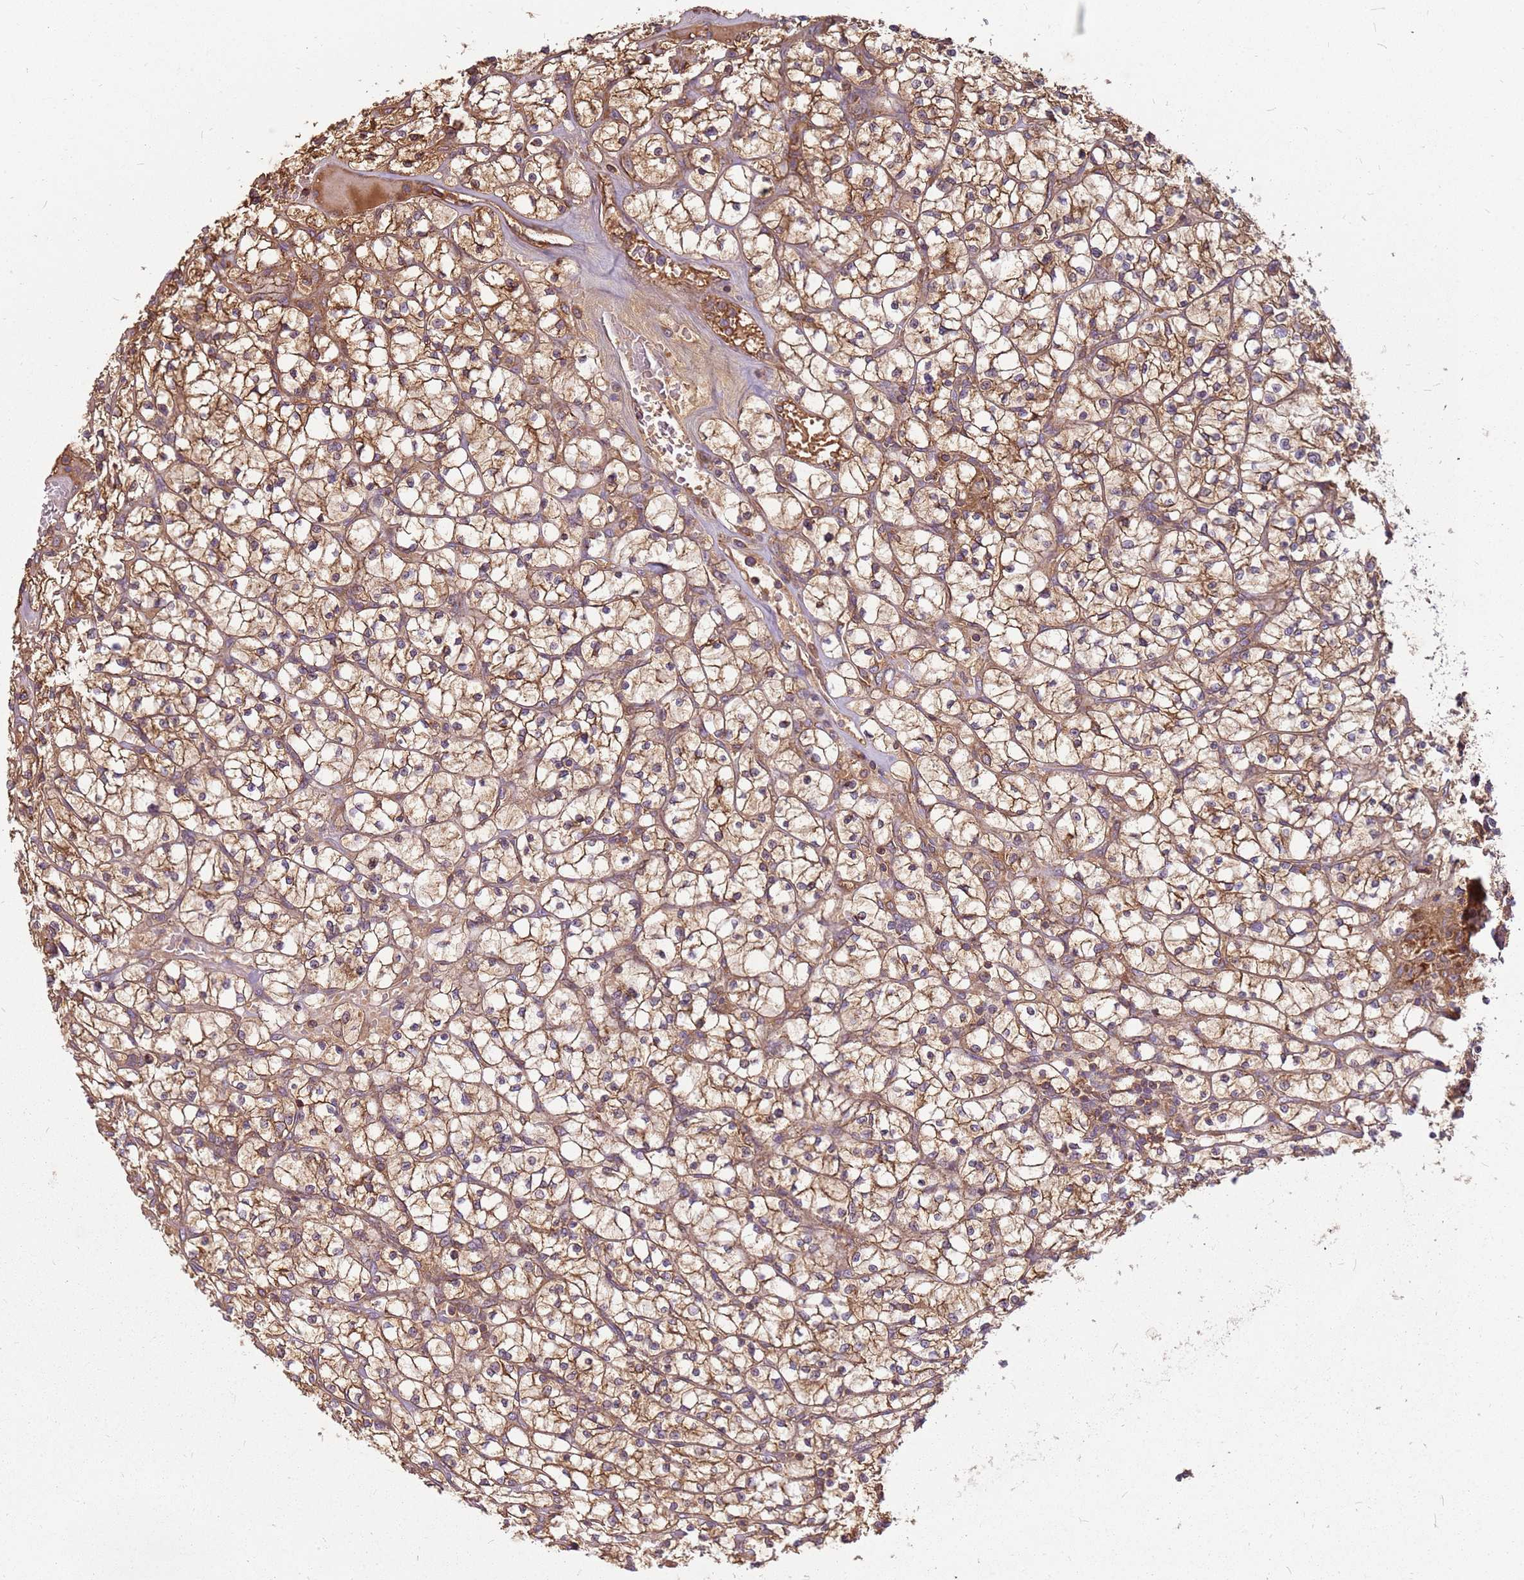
{"staining": {"intensity": "moderate", "quantity": ">75%", "location": "cytoplasmic/membranous"}, "tissue": "renal cancer", "cell_type": "Tumor cells", "image_type": "cancer", "snomed": [{"axis": "morphology", "description": "Adenocarcinoma, NOS"}, {"axis": "topography", "description": "Kidney"}], "caption": "An image showing moderate cytoplasmic/membranous staining in approximately >75% of tumor cells in adenocarcinoma (renal), as visualized by brown immunohistochemical staining.", "gene": "CCDC159", "patient": {"sex": "female", "age": 64}}